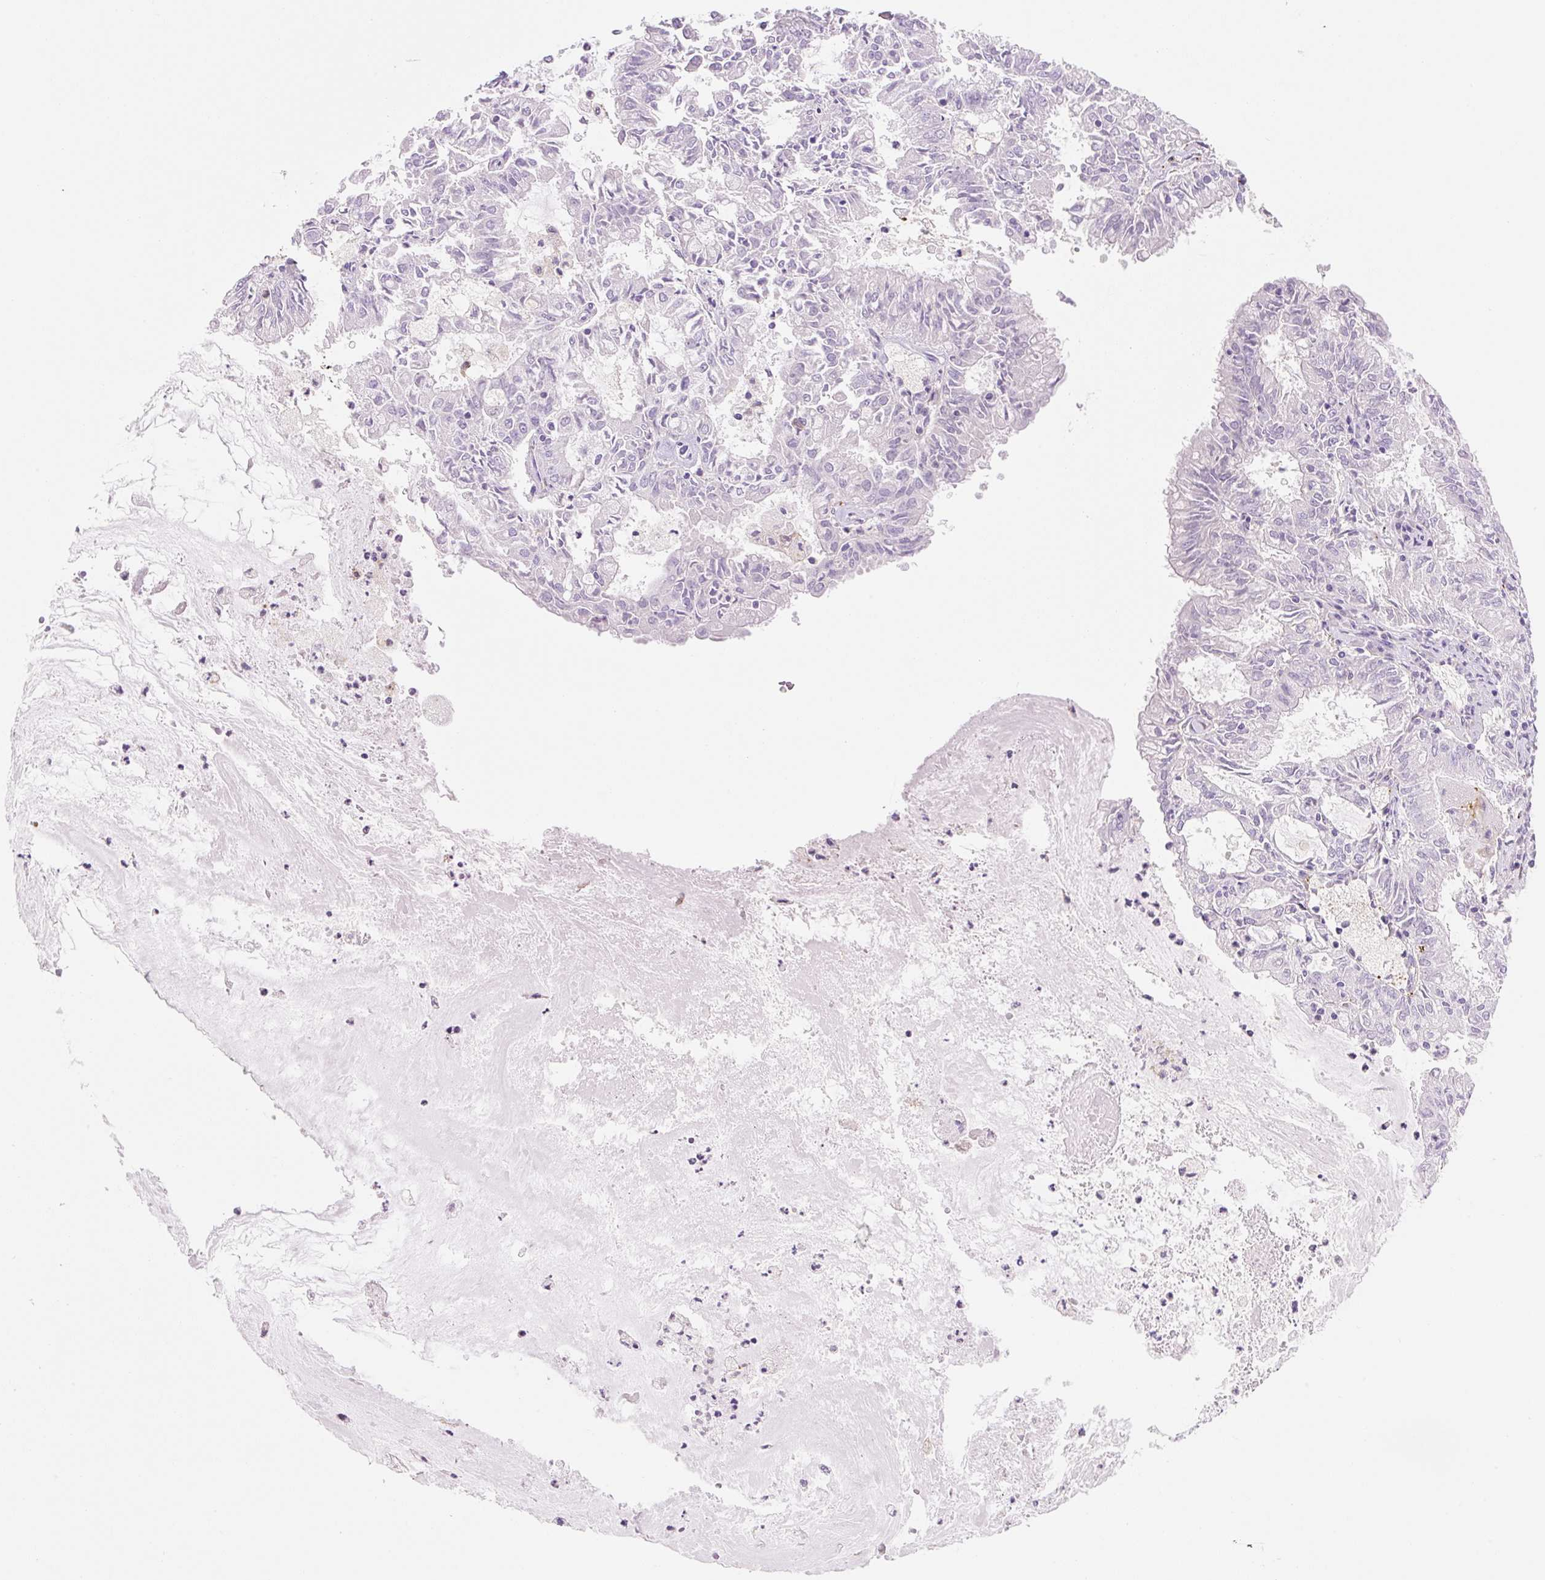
{"staining": {"intensity": "negative", "quantity": "none", "location": "none"}, "tissue": "endometrial cancer", "cell_type": "Tumor cells", "image_type": "cancer", "snomed": [{"axis": "morphology", "description": "Adenocarcinoma, NOS"}, {"axis": "topography", "description": "Endometrium"}], "caption": "IHC of human endometrial cancer displays no staining in tumor cells.", "gene": "FABP5", "patient": {"sex": "female", "age": 57}}